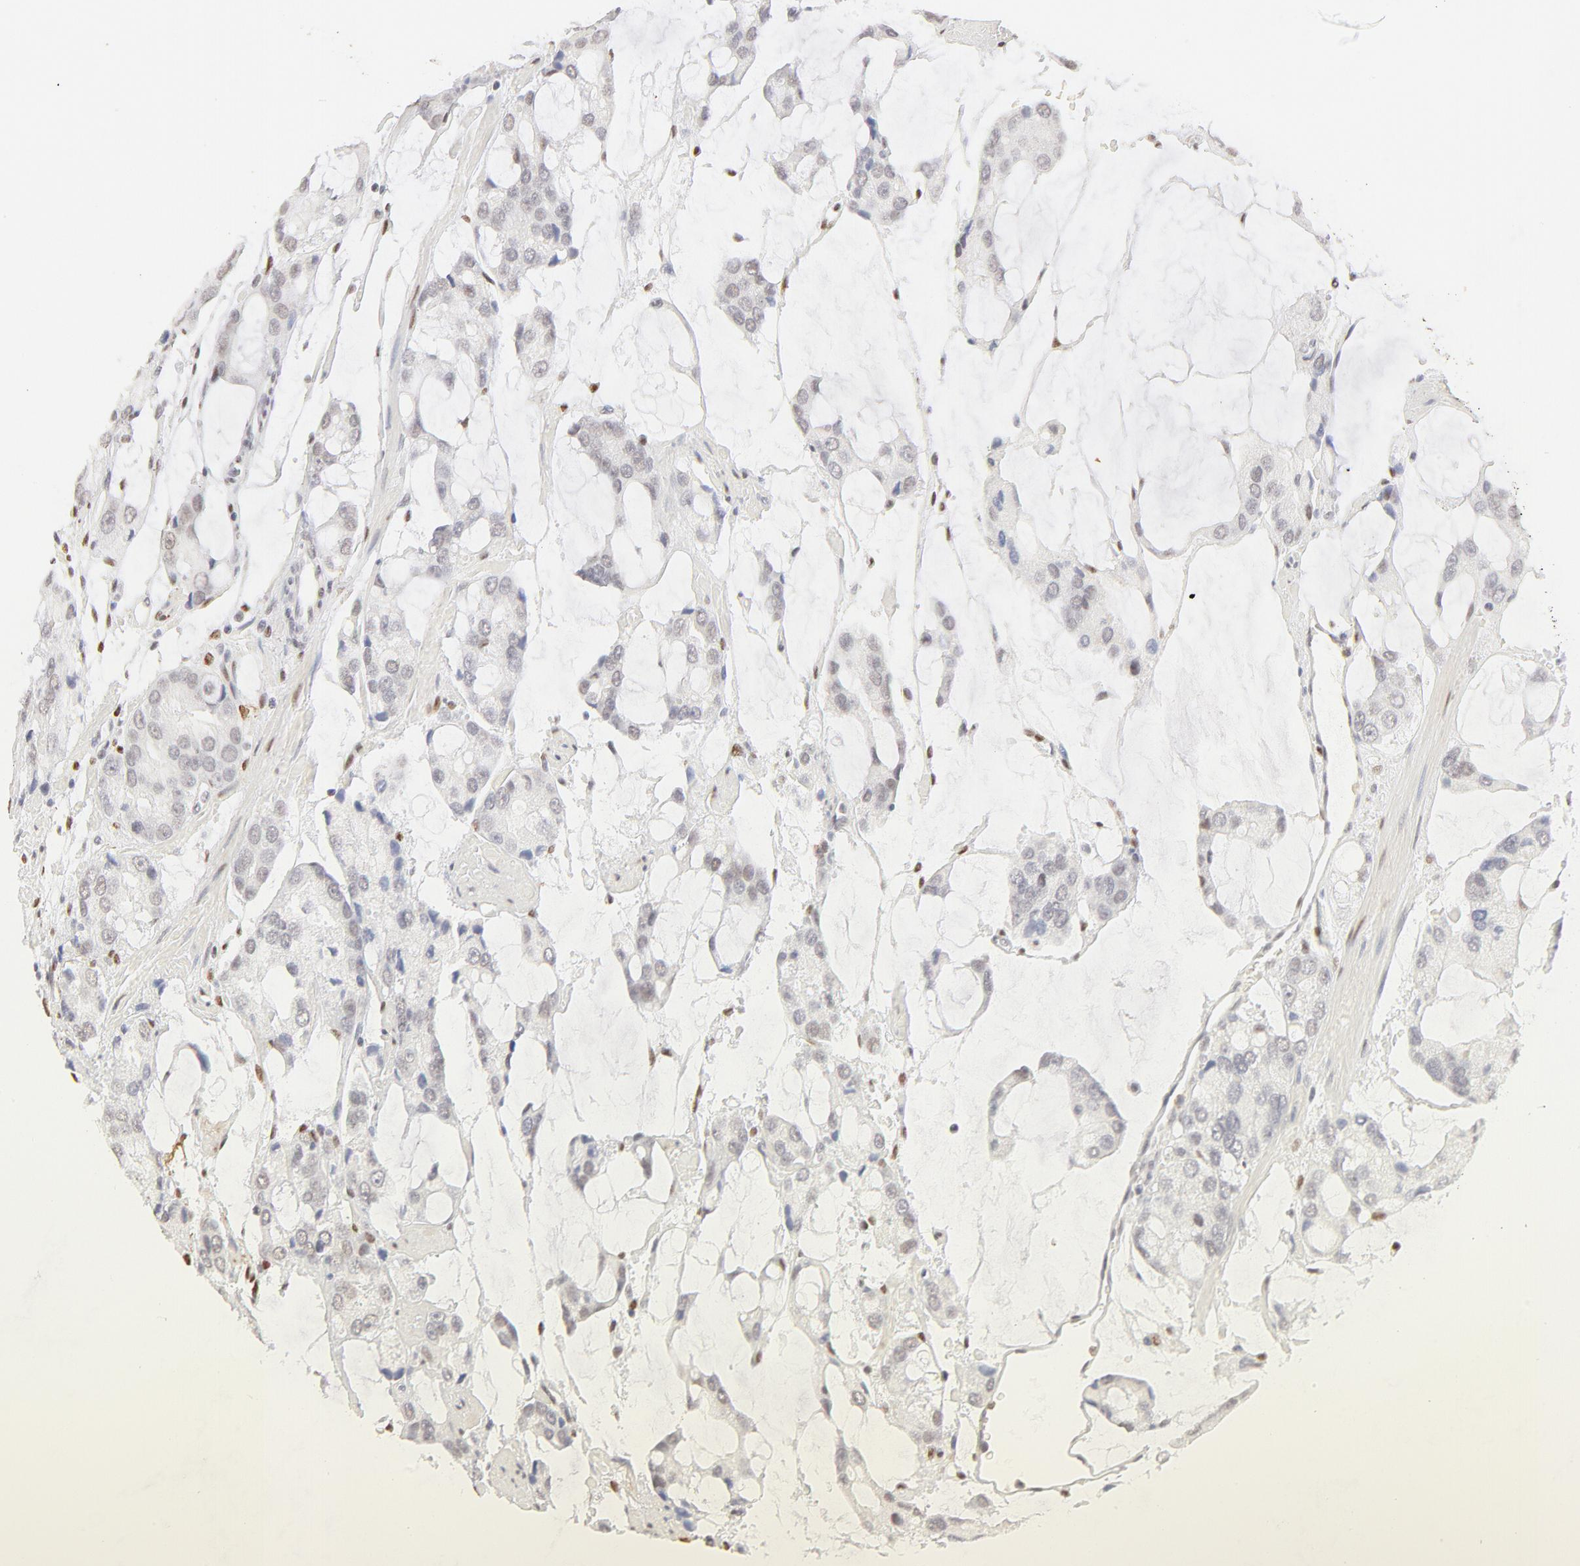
{"staining": {"intensity": "weak", "quantity": "<25%", "location": "nuclear"}, "tissue": "prostate cancer", "cell_type": "Tumor cells", "image_type": "cancer", "snomed": [{"axis": "morphology", "description": "Adenocarcinoma, High grade"}, {"axis": "topography", "description": "Prostate"}], "caption": "This is an immunohistochemistry (IHC) micrograph of human prostate high-grade adenocarcinoma. There is no expression in tumor cells.", "gene": "PBX1", "patient": {"sex": "male", "age": 67}}